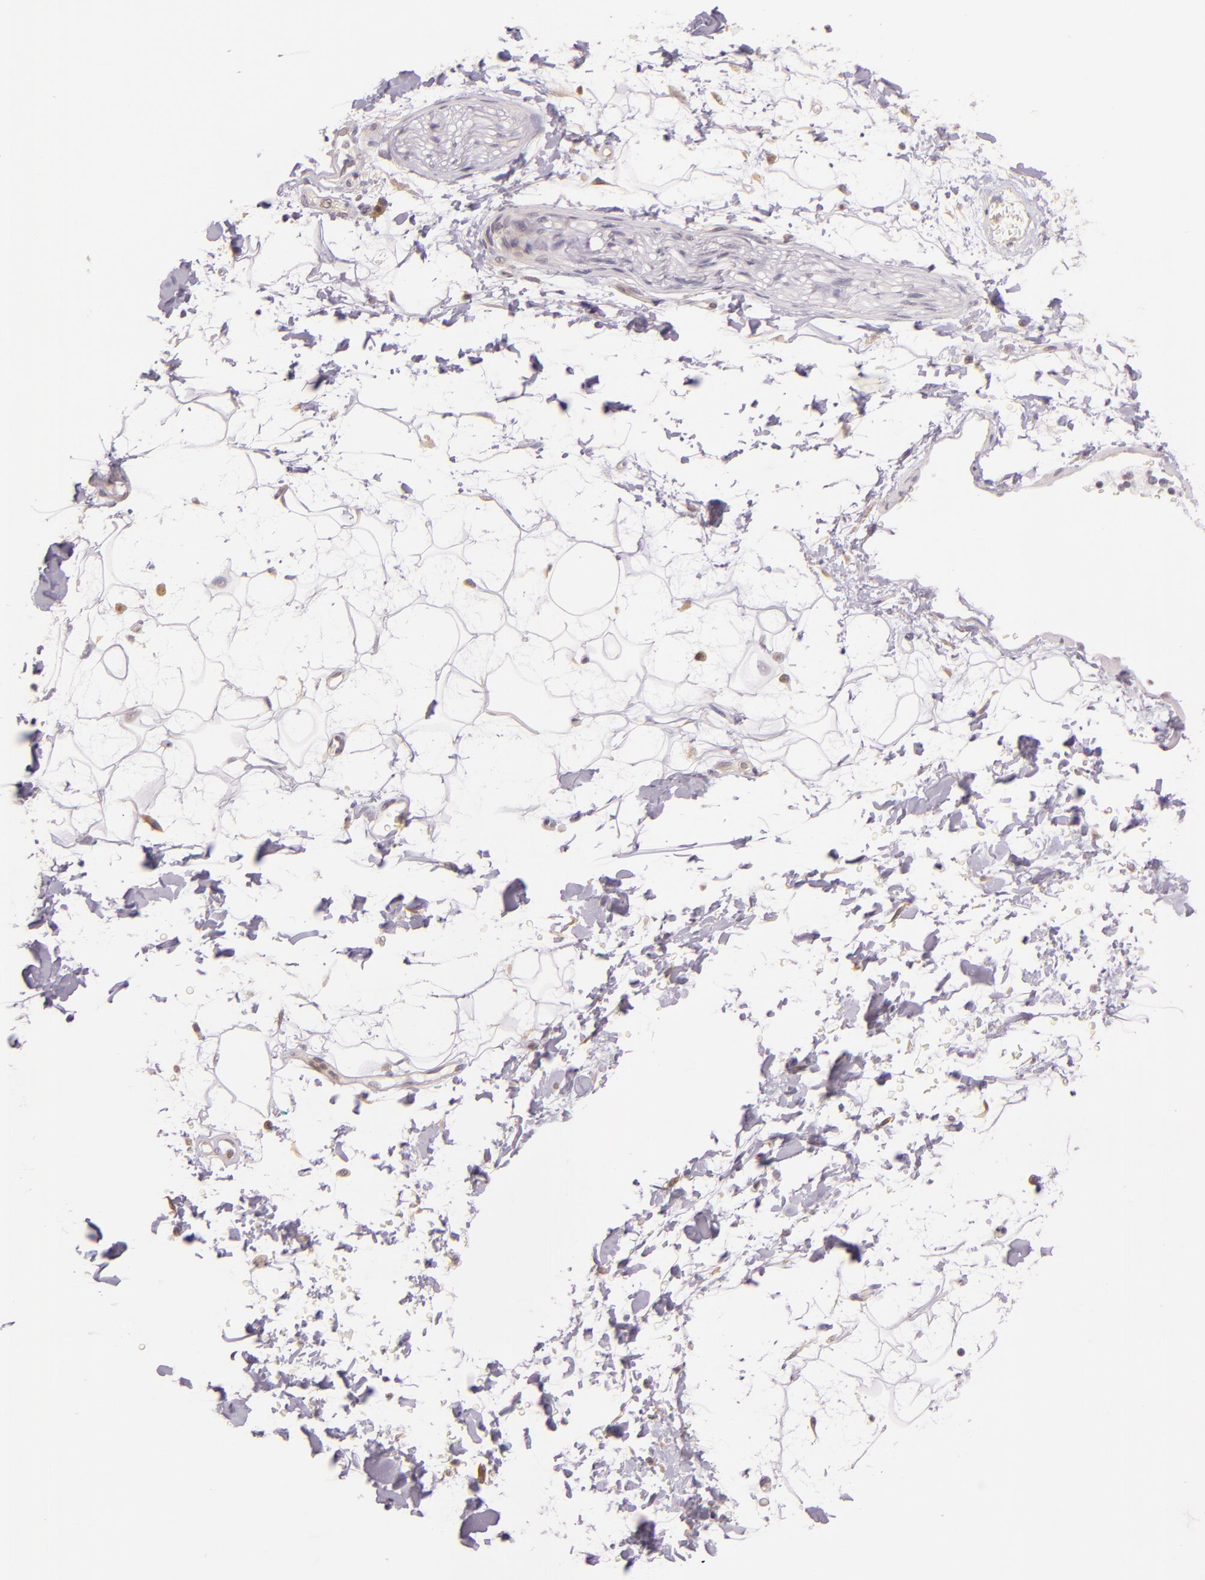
{"staining": {"intensity": "negative", "quantity": "none", "location": "none"}, "tissue": "adipose tissue", "cell_type": "Adipocytes", "image_type": "normal", "snomed": [{"axis": "morphology", "description": "Normal tissue, NOS"}, {"axis": "topography", "description": "Soft tissue"}], "caption": "IHC of unremarkable human adipose tissue displays no expression in adipocytes.", "gene": "ARMH4", "patient": {"sex": "male", "age": 72}}